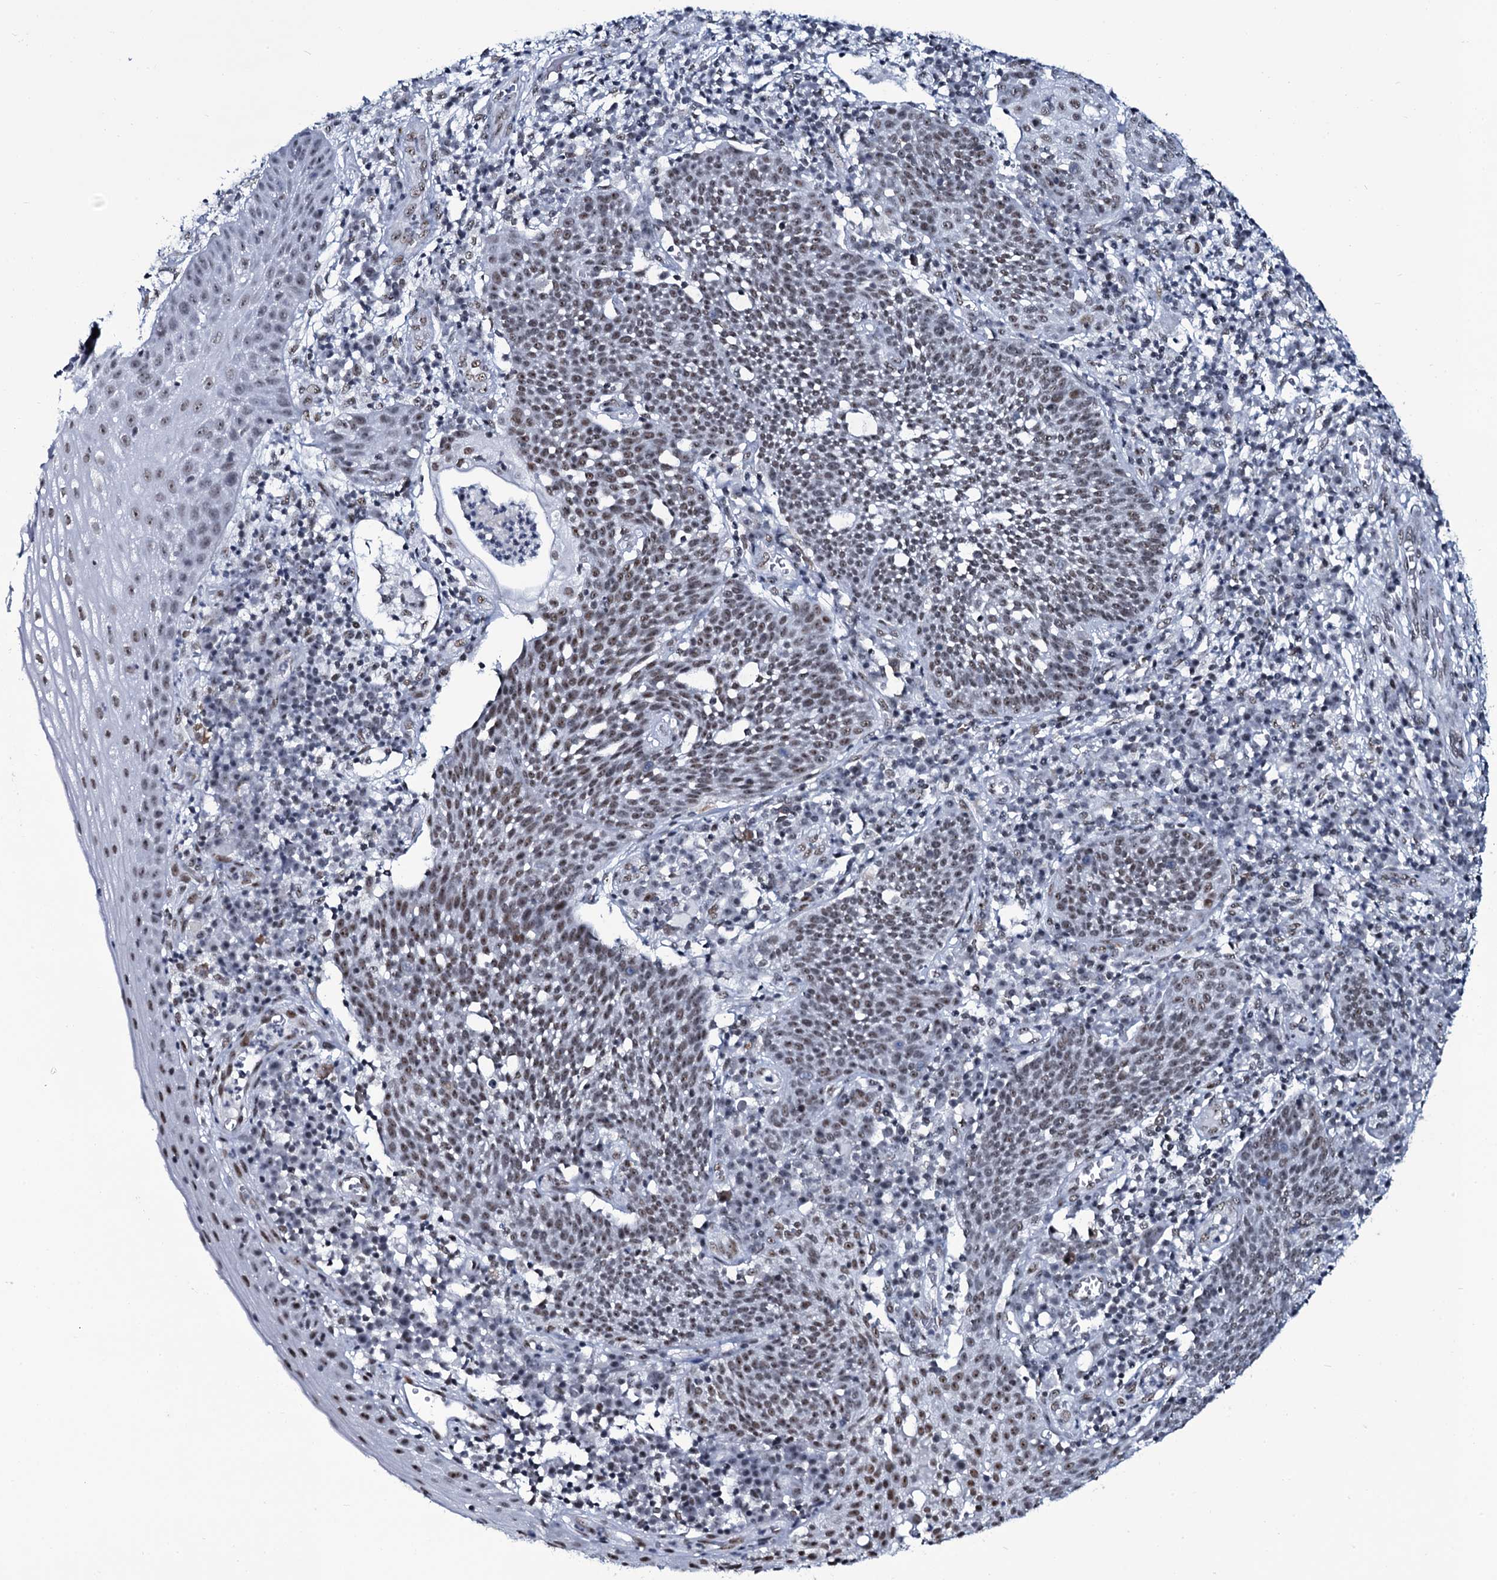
{"staining": {"intensity": "weak", "quantity": ">75%", "location": "nuclear"}, "tissue": "cervical cancer", "cell_type": "Tumor cells", "image_type": "cancer", "snomed": [{"axis": "morphology", "description": "Squamous cell carcinoma, NOS"}, {"axis": "topography", "description": "Cervix"}], "caption": "High-power microscopy captured an immunohistochemistry image of cervical squamous cell carcinoma, revealing weak nuclear positivity in approximately >75% of tumor cells.", "gene": "ZMIZ2", "patient": {"sex": "female", "age": 34}}